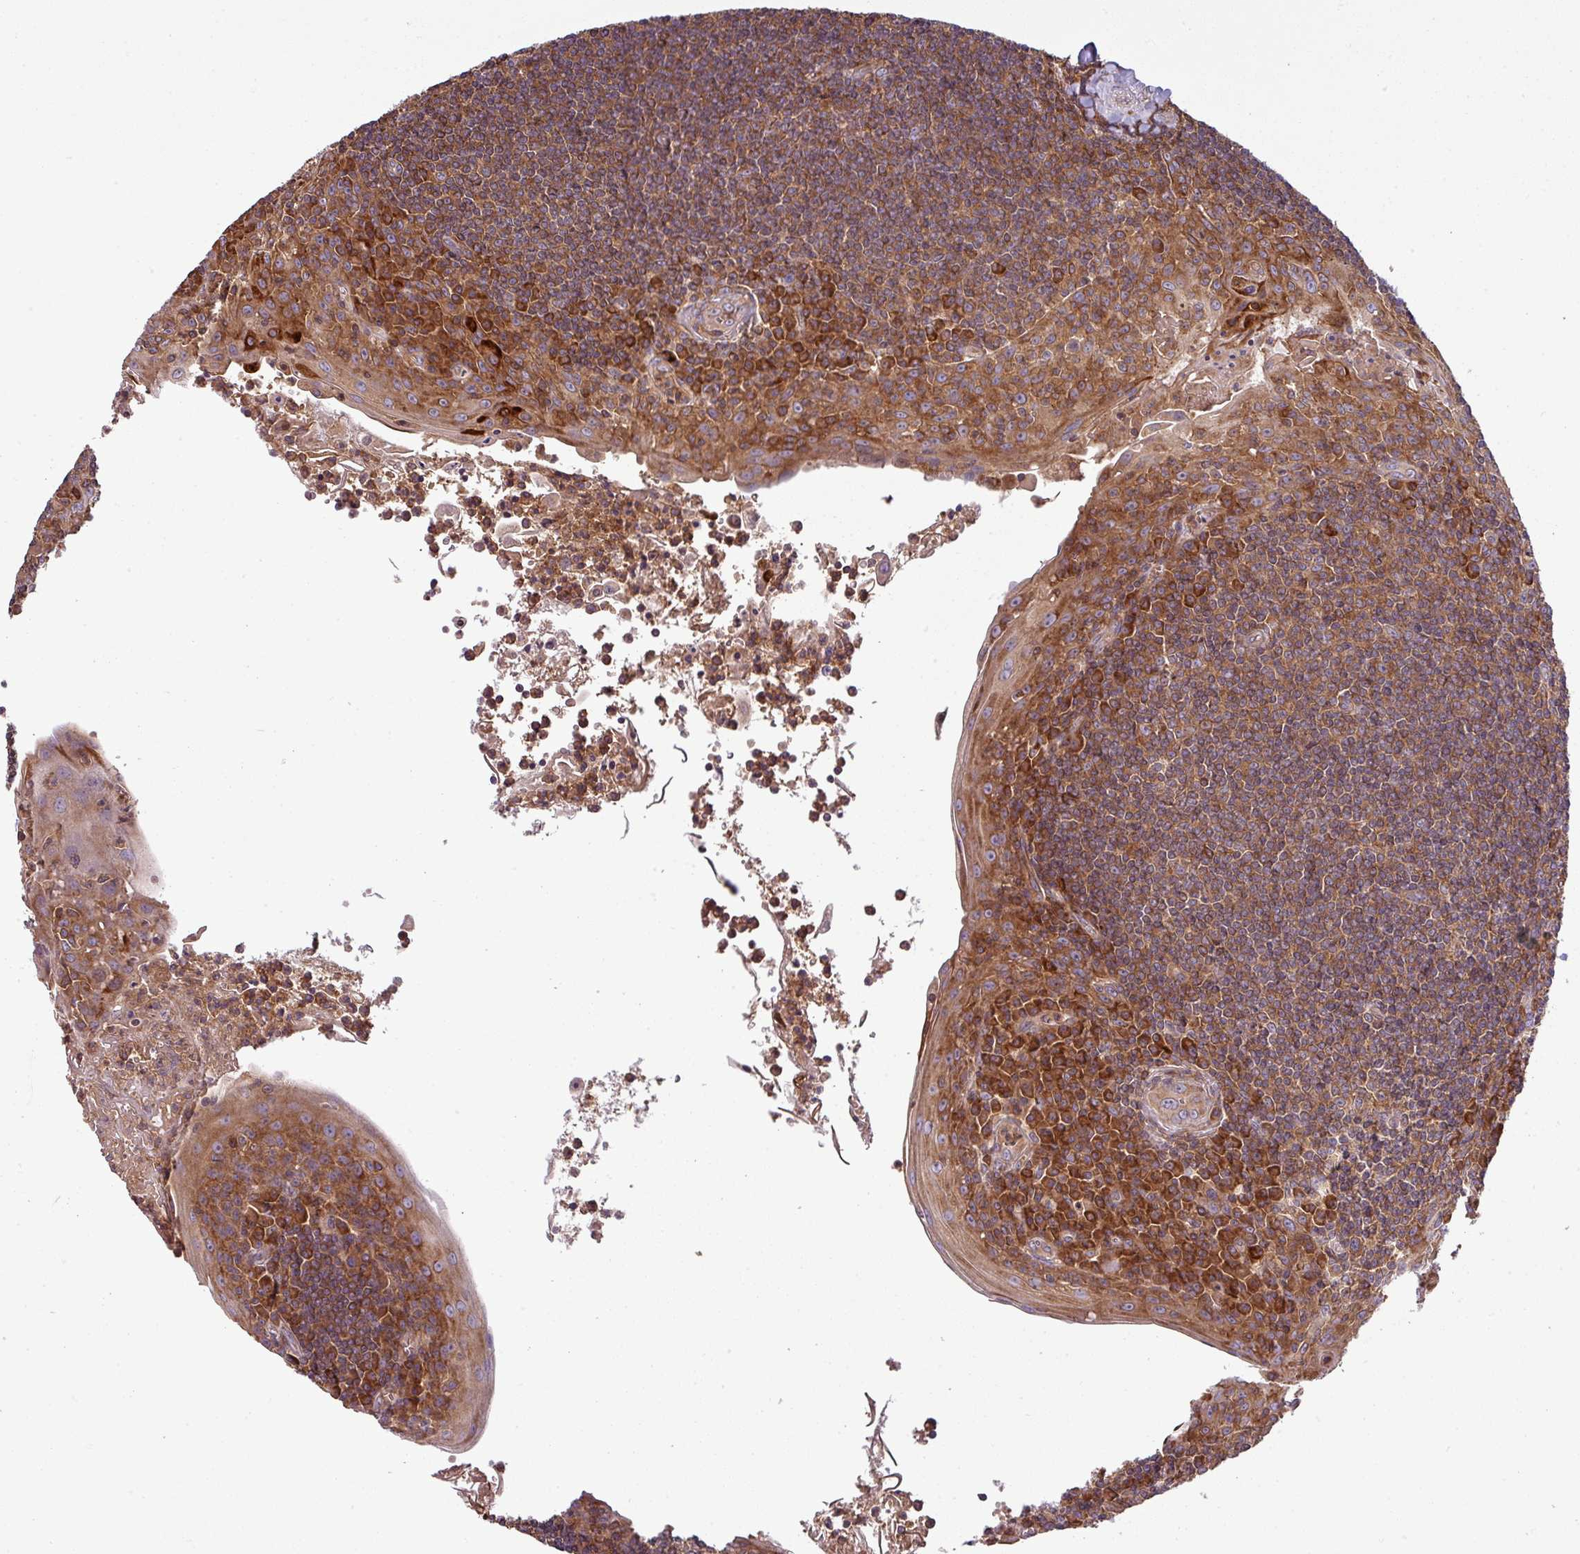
{"staining": {"intensity": "moderate", "quantity": "25%-75%", "location": "cytoplasmic/membranous"}, "tissue": "tonsil", "cell_type": "Germinal center cells", "image_type": "normal", "snomed": [{"axis": "morphology", "description": "Normal tissue, NOS"}, {"axis": "topography", "description": "Tonsil"}], "caption": "An immunohistochemistry (IHC) micrograph of benign tissue is shown. Protein staining in brown shows moderate cytoplasmic/membranous positivity in tonsil within germinal center cells. (DAB (3,3'-diaminobenzidine) IHC with brightfield microscopy, high magnification).", "gene": "LRRC74B", "patient": {"sex": "male", "age": 27}}